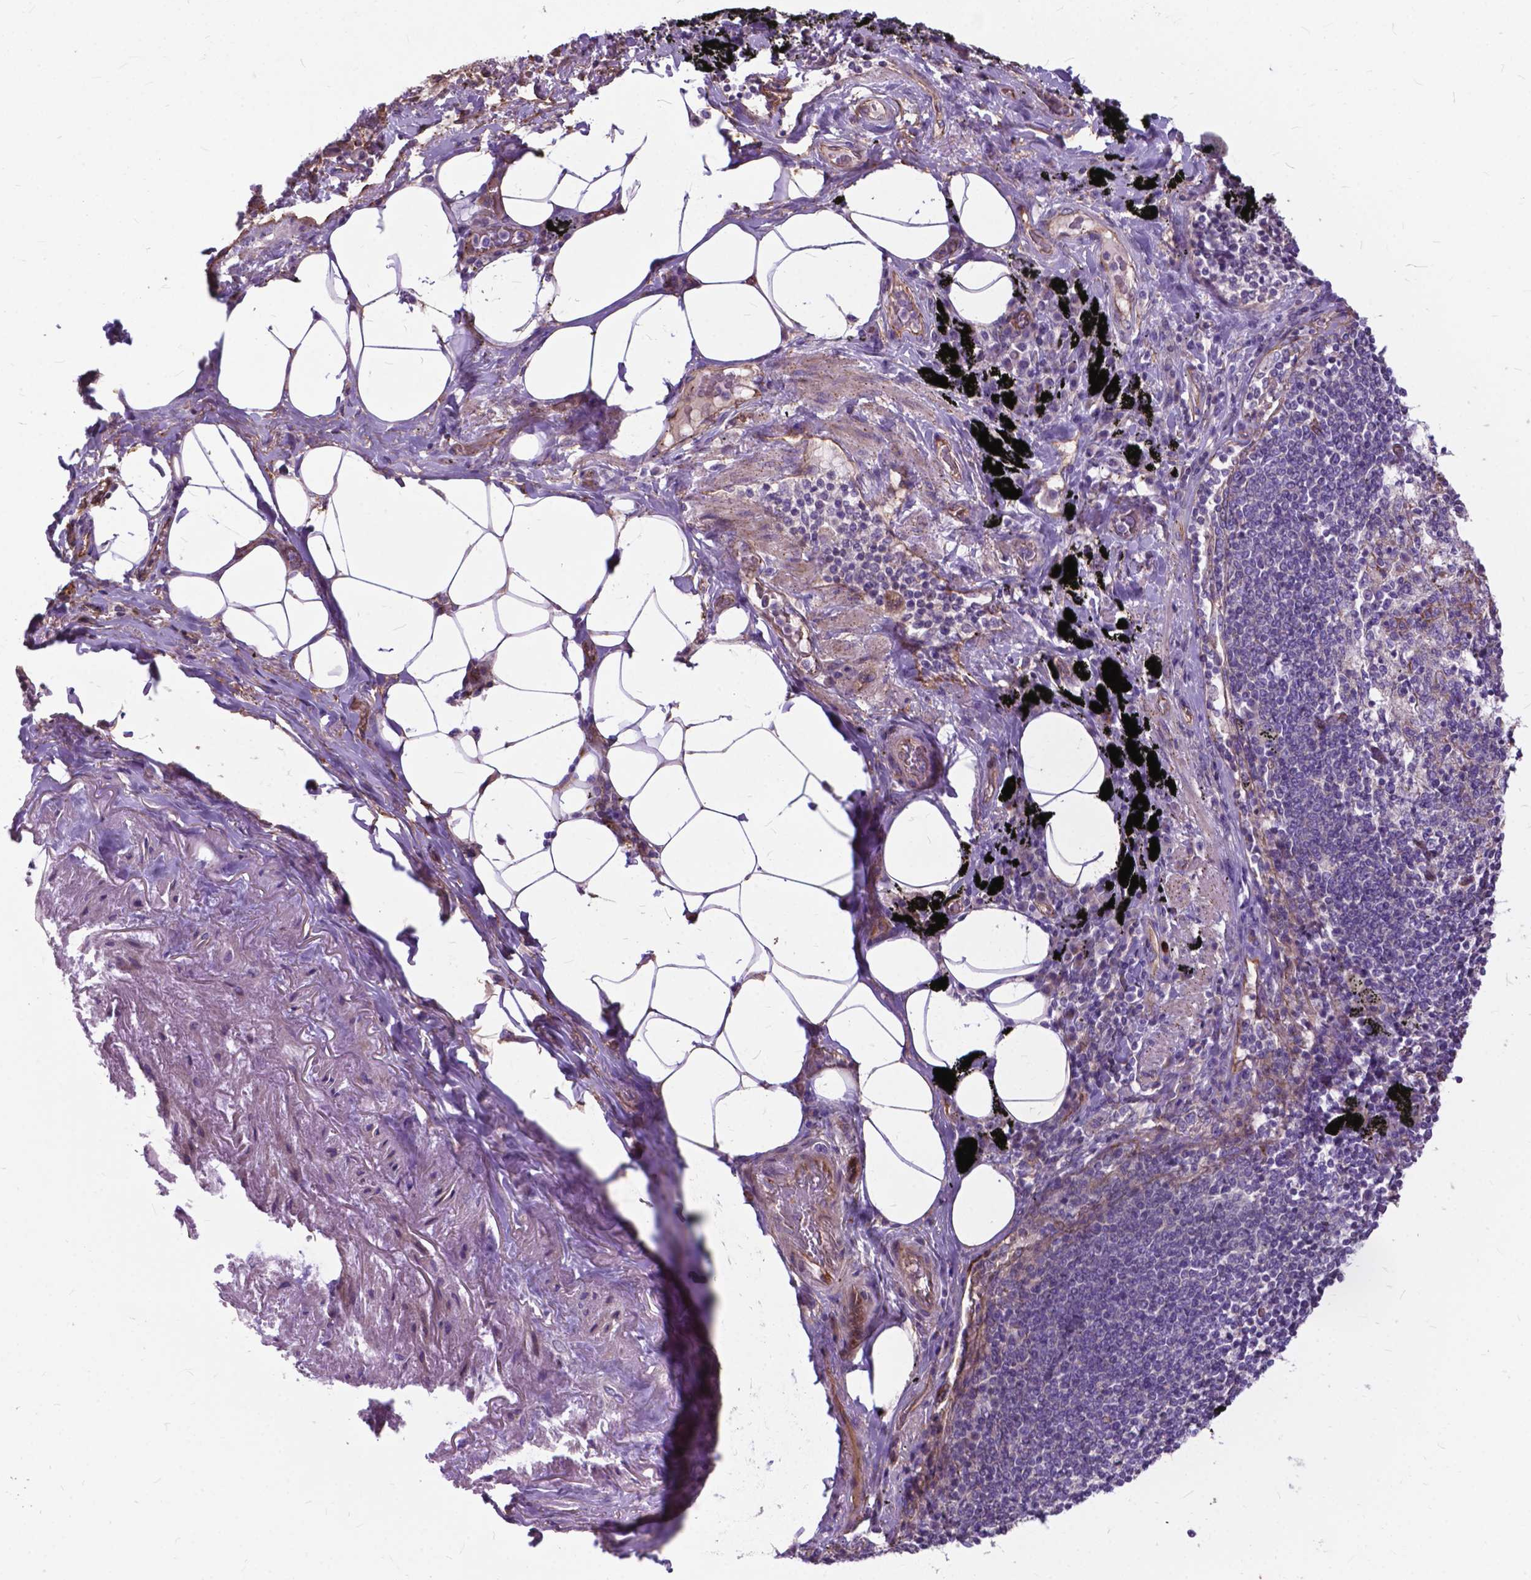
{"staining": {"intensity": "moderate", "quantity": "<25%", "location": "nuclear"}, "tissue": "adipose tissue", "cell_type": "Adipocytes", "image_type": "normal", "snomed": [{"axis": "morphology", "description": "Normal tissue, NOS"}, {"axis": "topography", "description": "Bronchus"}, {"axis": "topography", "description": "Lung"}], "caption": "Immunohistochemistry (DAB) staining of normal human adipose tissue demonstrates moderate nuclear protein staining in about <25% of adipocytes.", "gene": "FLT4", "patient": {"sex": "female", "age": 57}}